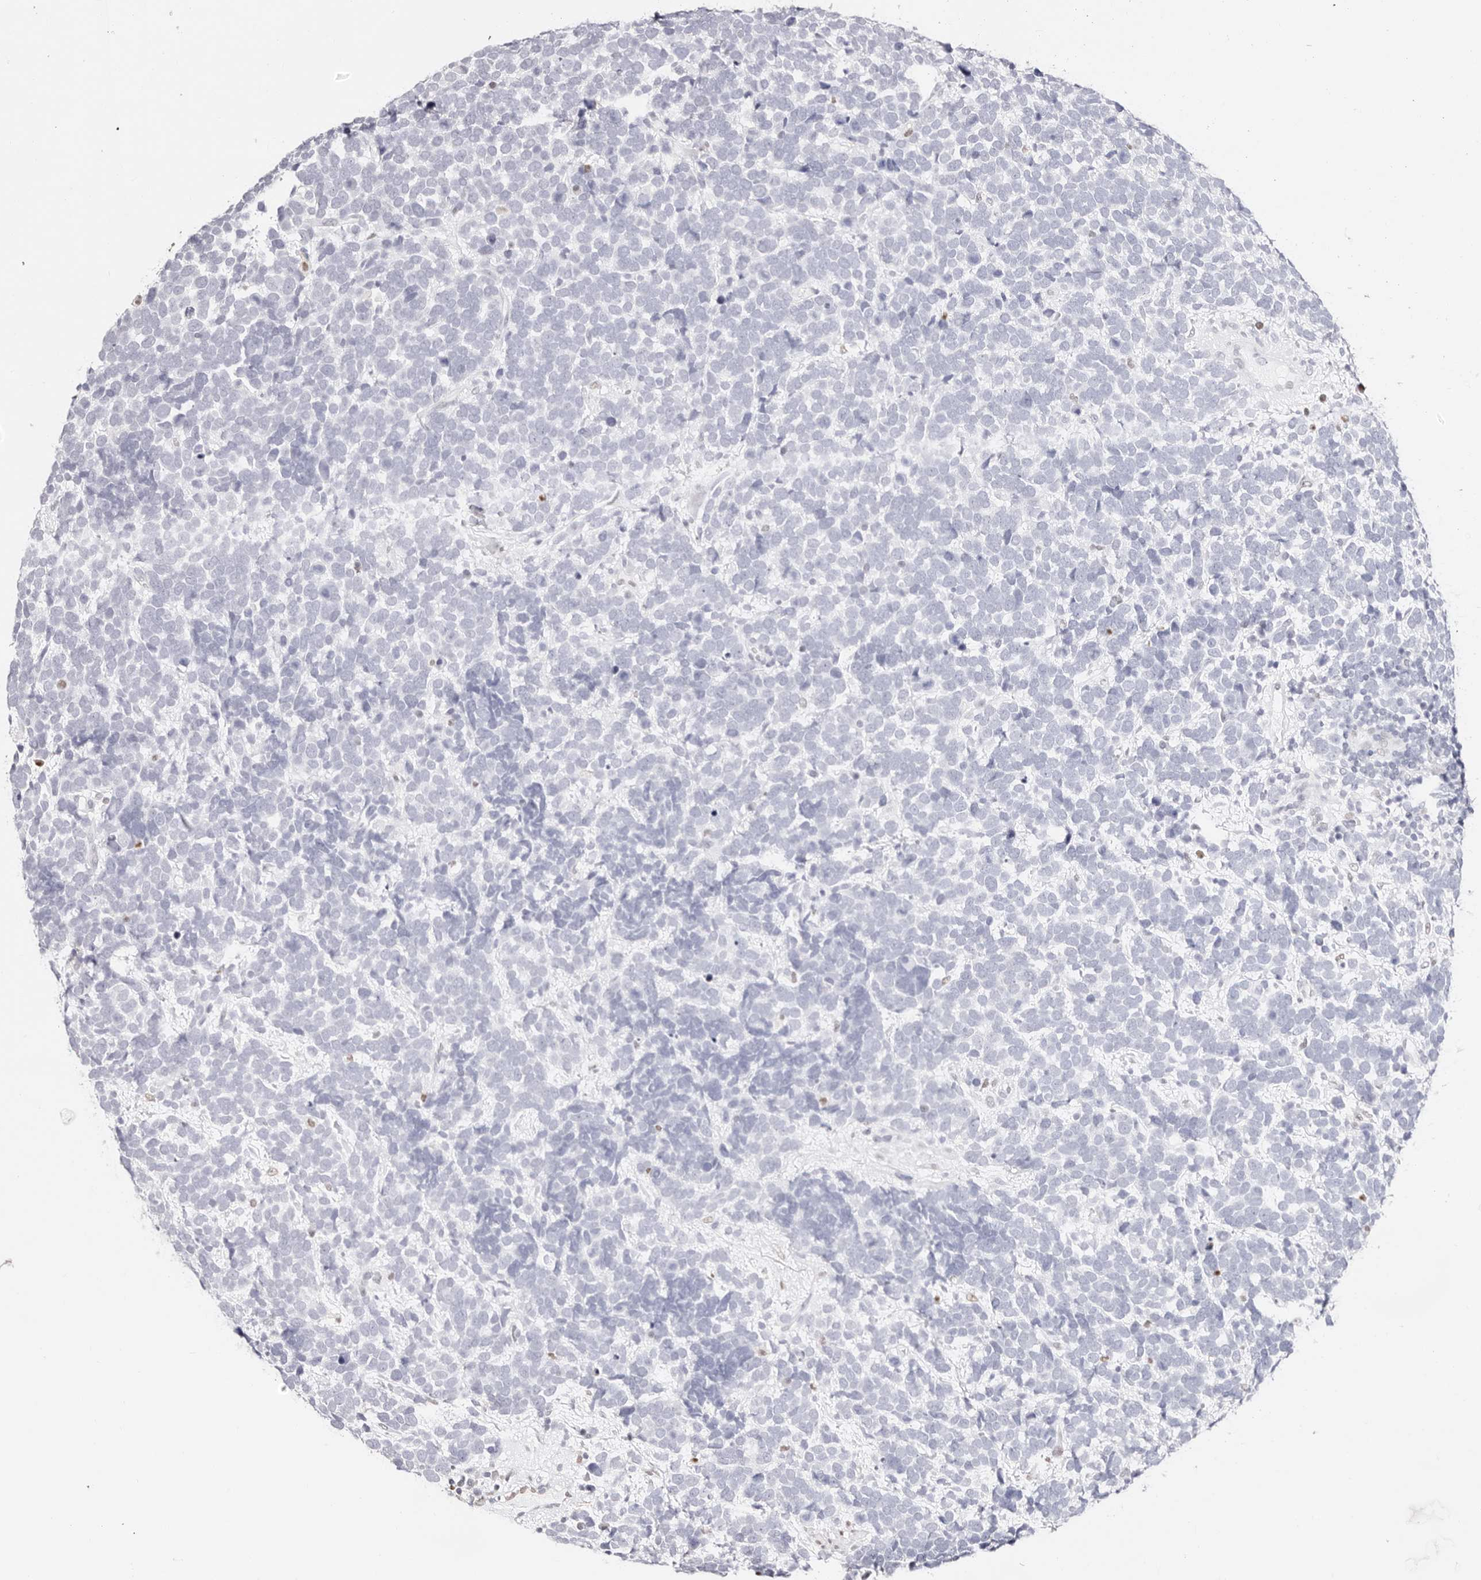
{"staining": {"intensity": "negative", "quantity": "none", "location": "none"}, "tissue": "urothelial cancer", "cell_type": "Tumor cells", "image_type": "cancer", "snomed": [{"axis": "morphology", "description": "Urothelial carcinoma, High grade"}, {"axis": "topography", "description": "Urinary bladder"}], "caption": "High magnification brightfield microscopy of urothelial cancer stained with DAB (brown) and counterstained with hematoxylin (blue): tumor cells show no significant positivity.", "gene": "TKT", "patient": {"sex": "female", "age": 82}}